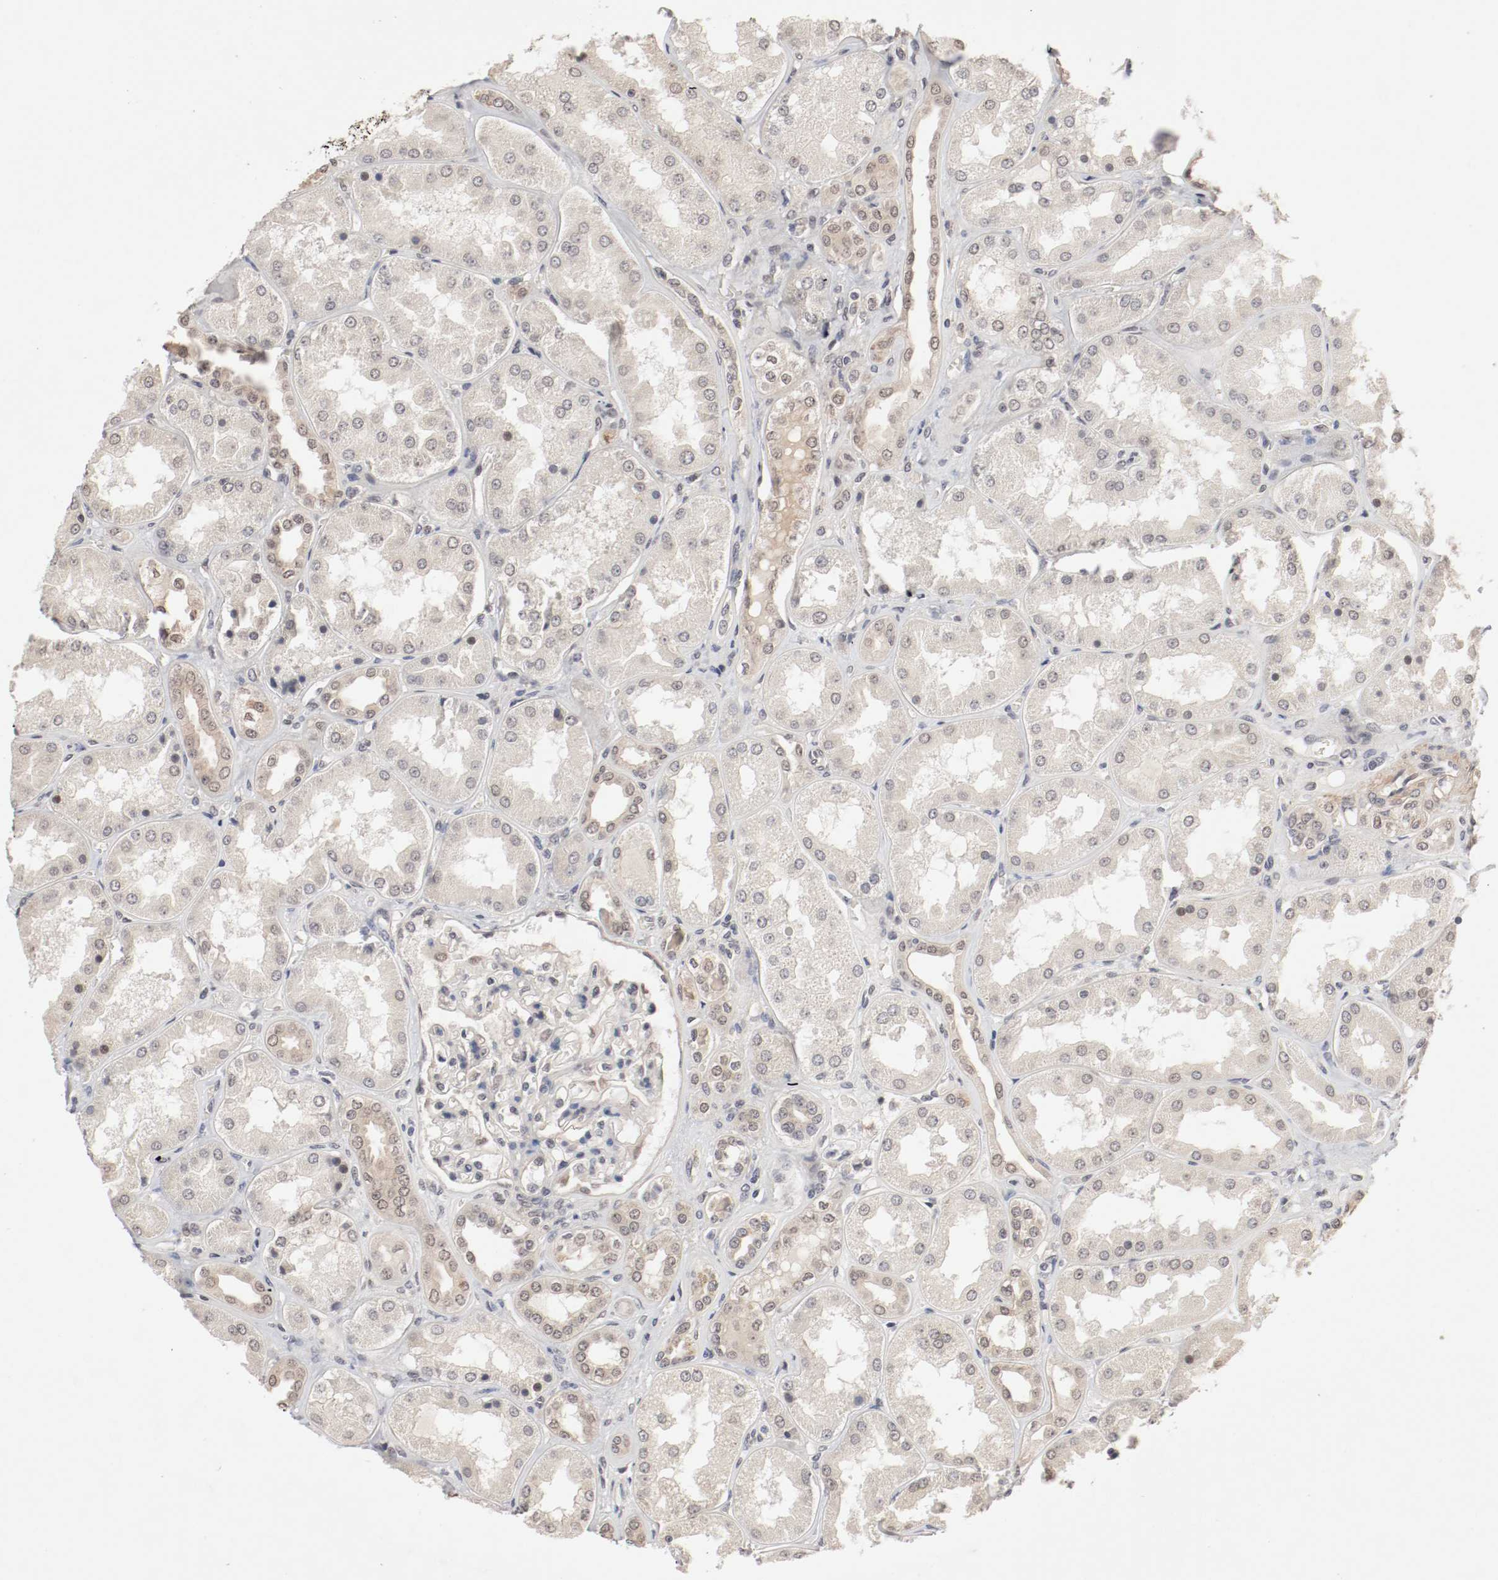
{"staining": {"intensity": "moderate", "quantity": "25%-75%", "location": "cytoplasmic/membranous,nuclear"}, "tissue": "kidney", "cell_type": "Cells in glomeruli", "image_type": "normal", "snomed": [{"axis": "morphology", "description": "Normal tissue, NOS"}, {"axis": "topography", "description": "Kidney"}], "caption": "DAB immunohistochemical staining of benign human kidney shows moderate cytoplasmic/membranous,nuclear protein expression in about 25%-75% of cells in glomeruli. (Stains: DAB (3,3'-diaminobenzidine) in brown, nuclei in blue, Microscopy: brightfield microscopy at high magnification).", "gene": "CSNK2B", "patient": {"sex": "female", "age": 56}}